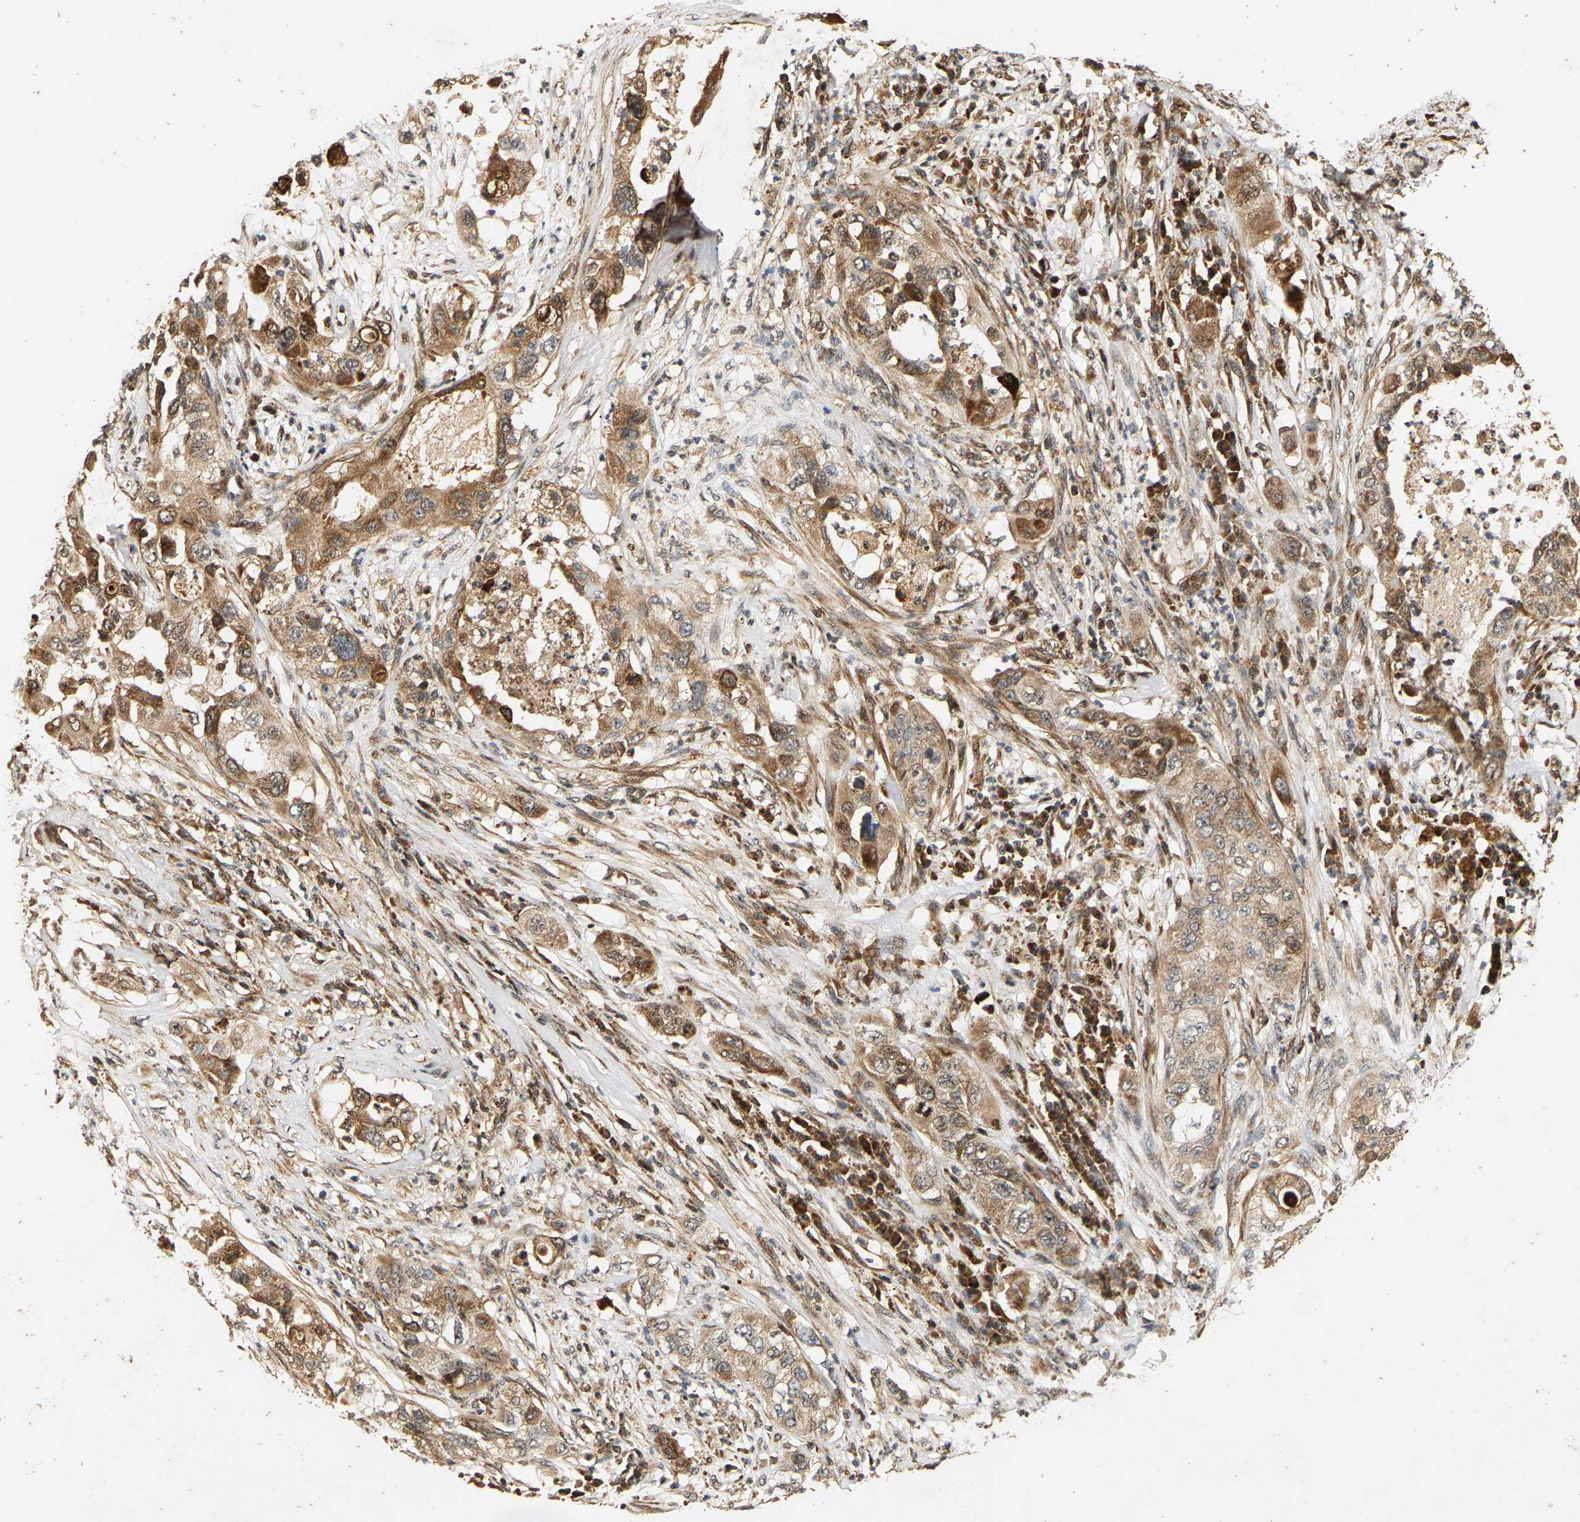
{"staining": {"intensity": "moderate", "quantity": ">75%", "location": "cytoplasmic/membranous"}, "tissue": "pancreatic cancer", "cell_type": "Tumor cells", "image_type": "cancer", "snomed": [{"axis": "morphology", "description": "Adenocarcinoma, NOS"}, {"axis": "topography", "description": "Pancreas"}], "caption": "Tumor cells show moderate cytoplasmic/membranous positivity in about >75% of cells in adenocarcinoma (pancreatic). Nuclei are stained in blue.", "gene": "CIDEC", "patient": {"sex": "female", "age": 78}}